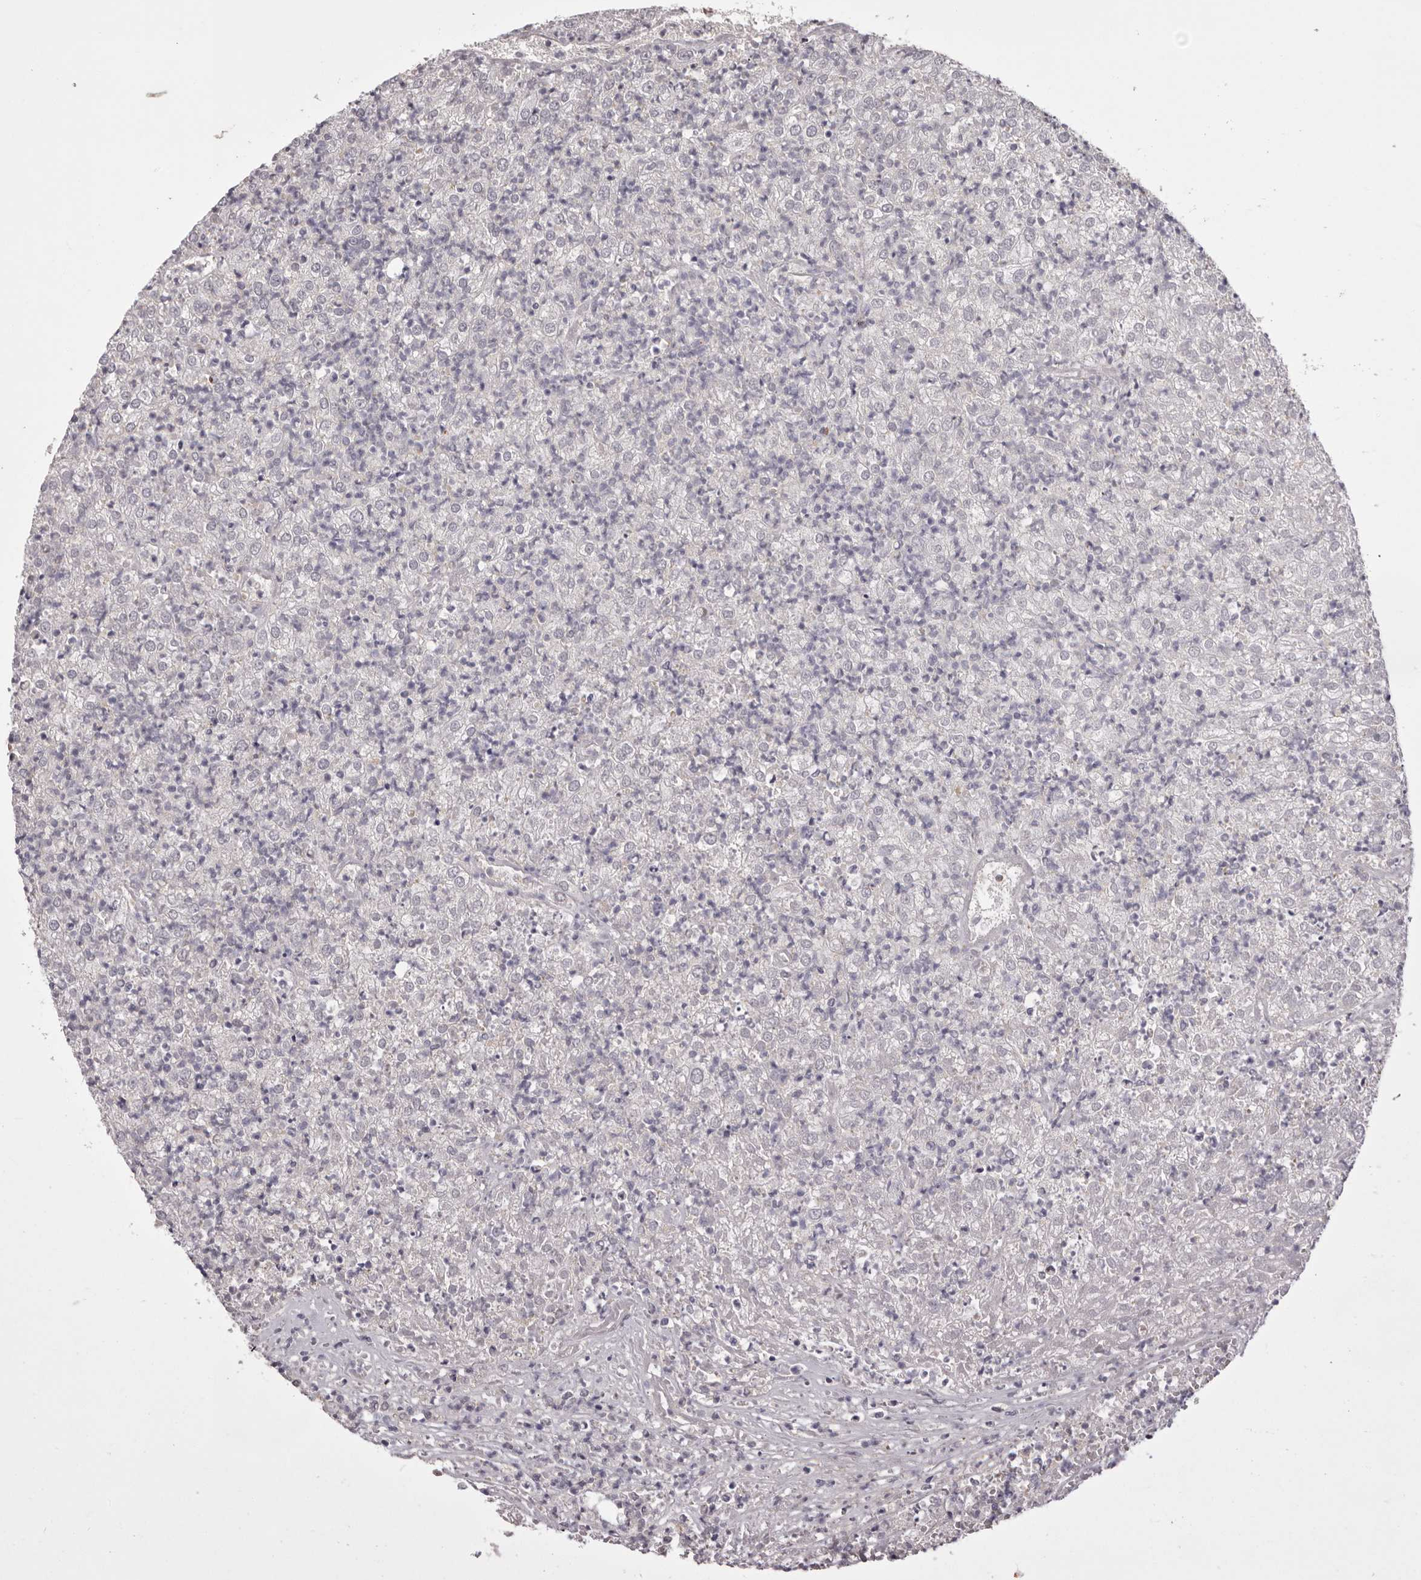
{"staining": {"intensity": "negative", "quantity": "none", "location": "none"}, "tissue": "renal cancer", "cell_type": "Tumor cells", "image_type": "cancer", "snomed": [{"axis": "morphology", "description": "Adenocarcinoma, NOS"}, {"axis": "topography", "description": "Kidney"}], "caption": "The photomicrograph exhibits no staining of tumor cells in adenocarcinoma (renal).", "gene": "MDH1", "patient": {"sex": "female", "age": 54}}